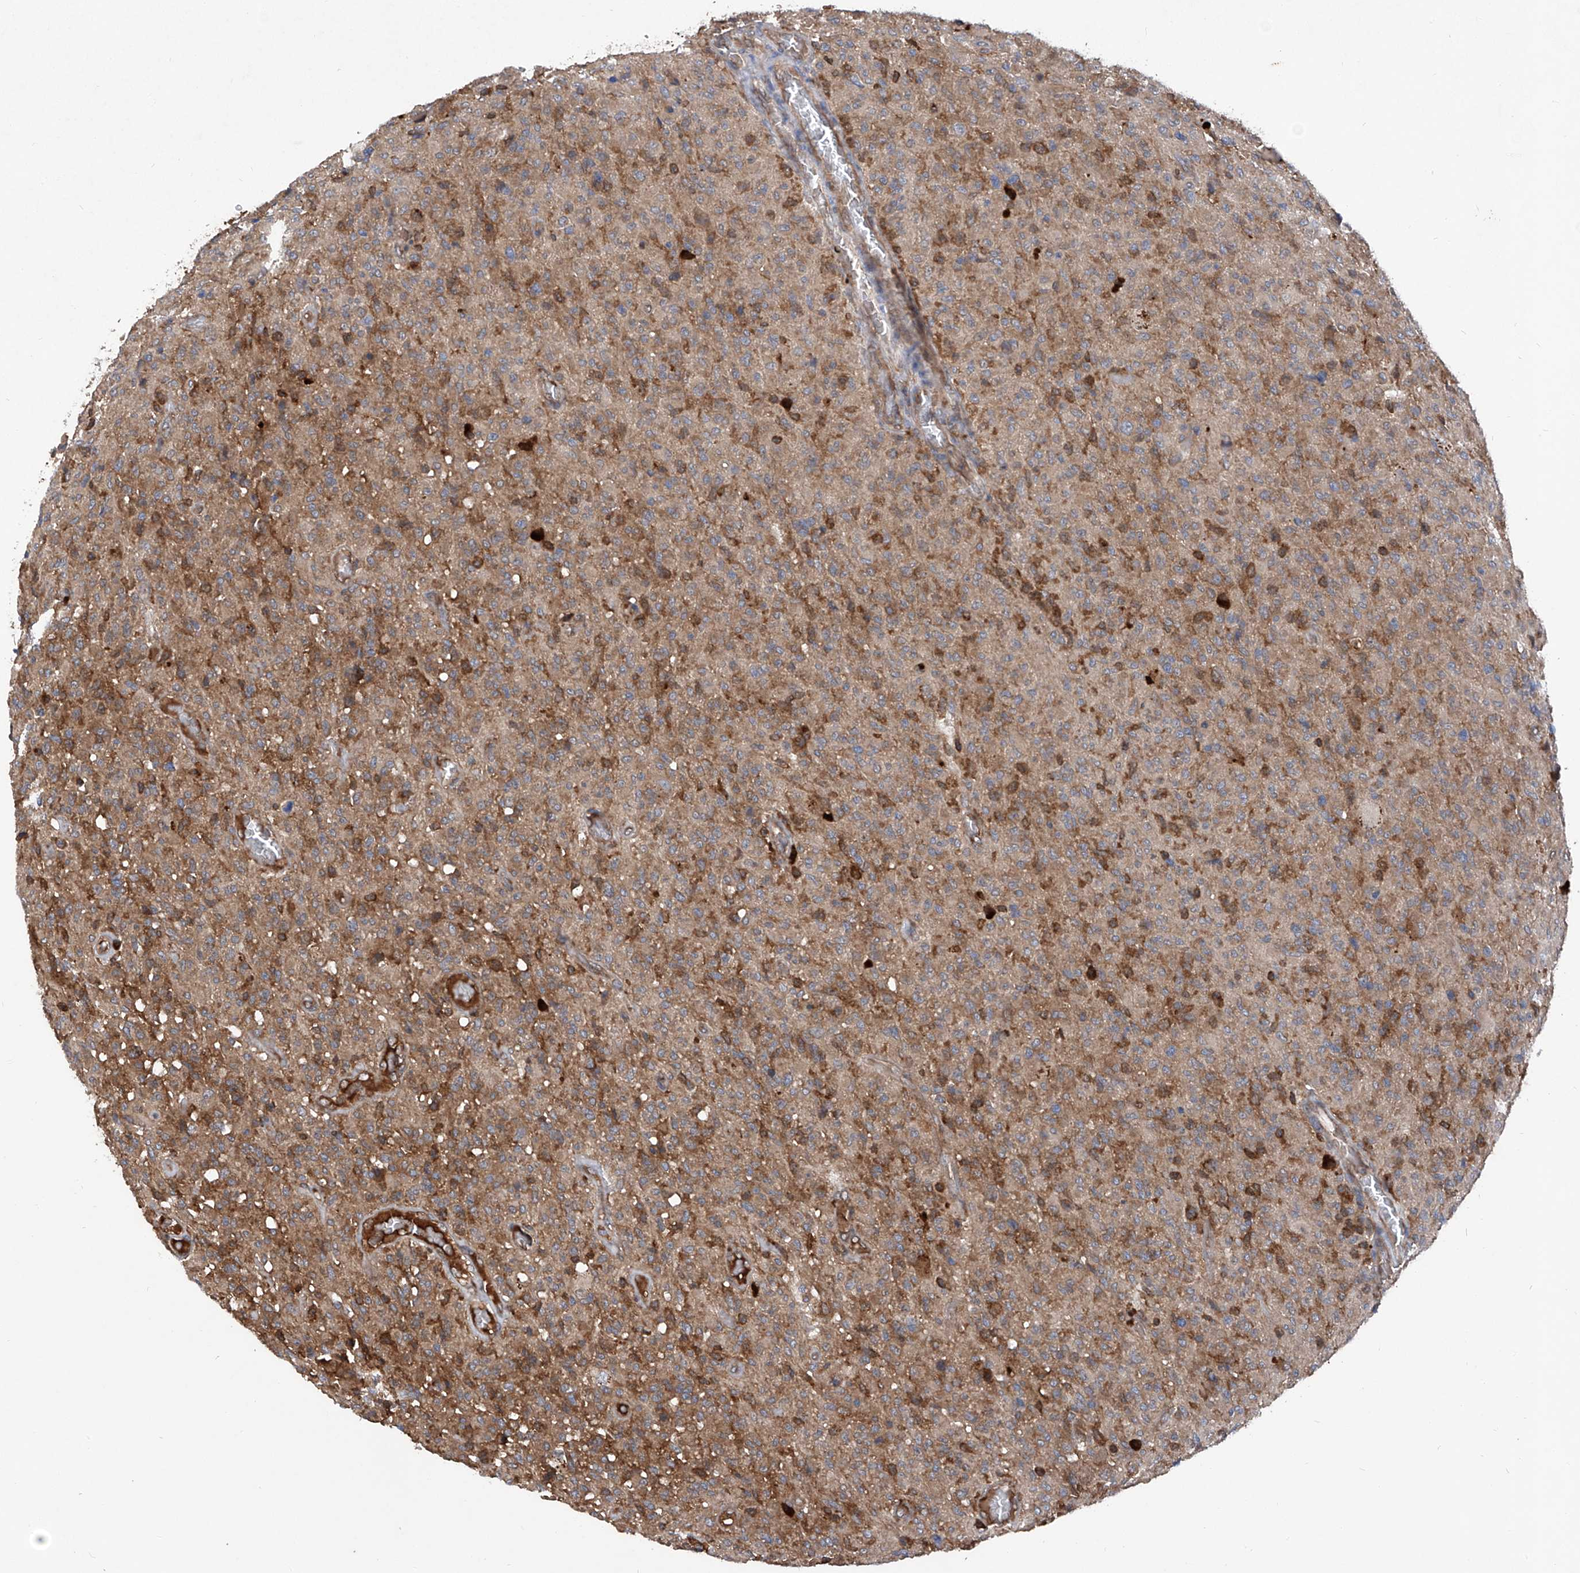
{"staining": {"intensity": "moderate", "quantity": "25%-75%", "location": "cytoplasmic/membranous"}, "tissue": "glioma", "cell_type": "Tumor cells", "image_type": "cancer", "snomed": [{"axis": "morphology", "description": "Glioma, malignant, High grade"}, {"axis": "topography", "description": "Brain"}], "caption": "Glioma stained with IHC reveals moderate cytoplasmic/membranous expression in about 25%-75% of tumor cells.", "gene": "ASCC3", "patient": {"sex": "female", "age": 57}}